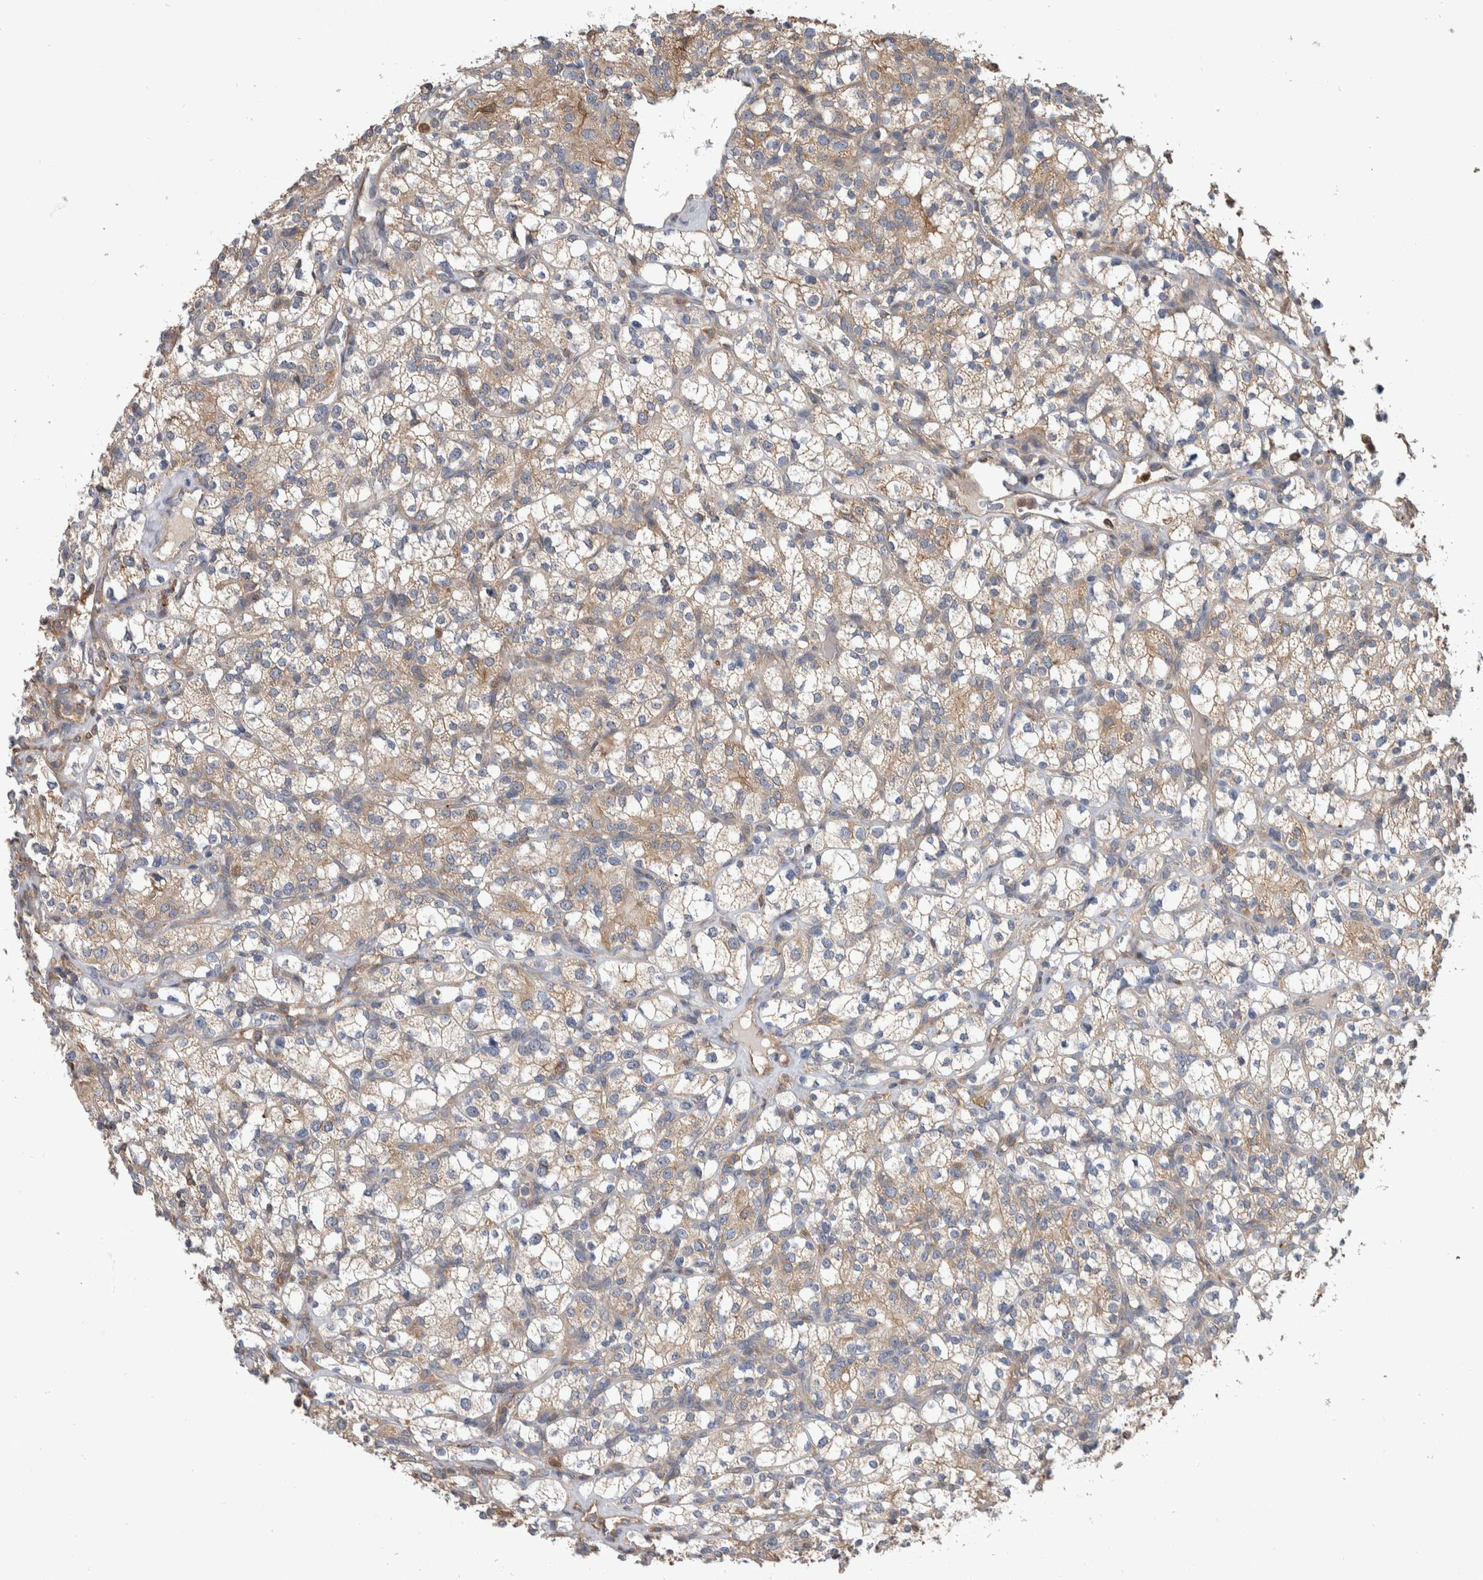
{"staining": {"intensity": "weak", "quantity": "<25%", "location": "cytoplasmic/membranous"}, "tissue": "renal cancer", "cell_type": "Tumor cells", "image_type": "cancer", "snomed": [{"axis": "morphology", "description": "Adenocarcinoma, NOS"}, {"axis": "topography", "description": "Kidney"}], "caption": "High power microscopy photomicrograph of an immunohistochemistry image of renal cancer, revealing no significant expression in tumor cells.", "gene": "SDCBP", "patient": {"sex": "male", "age": 77}}